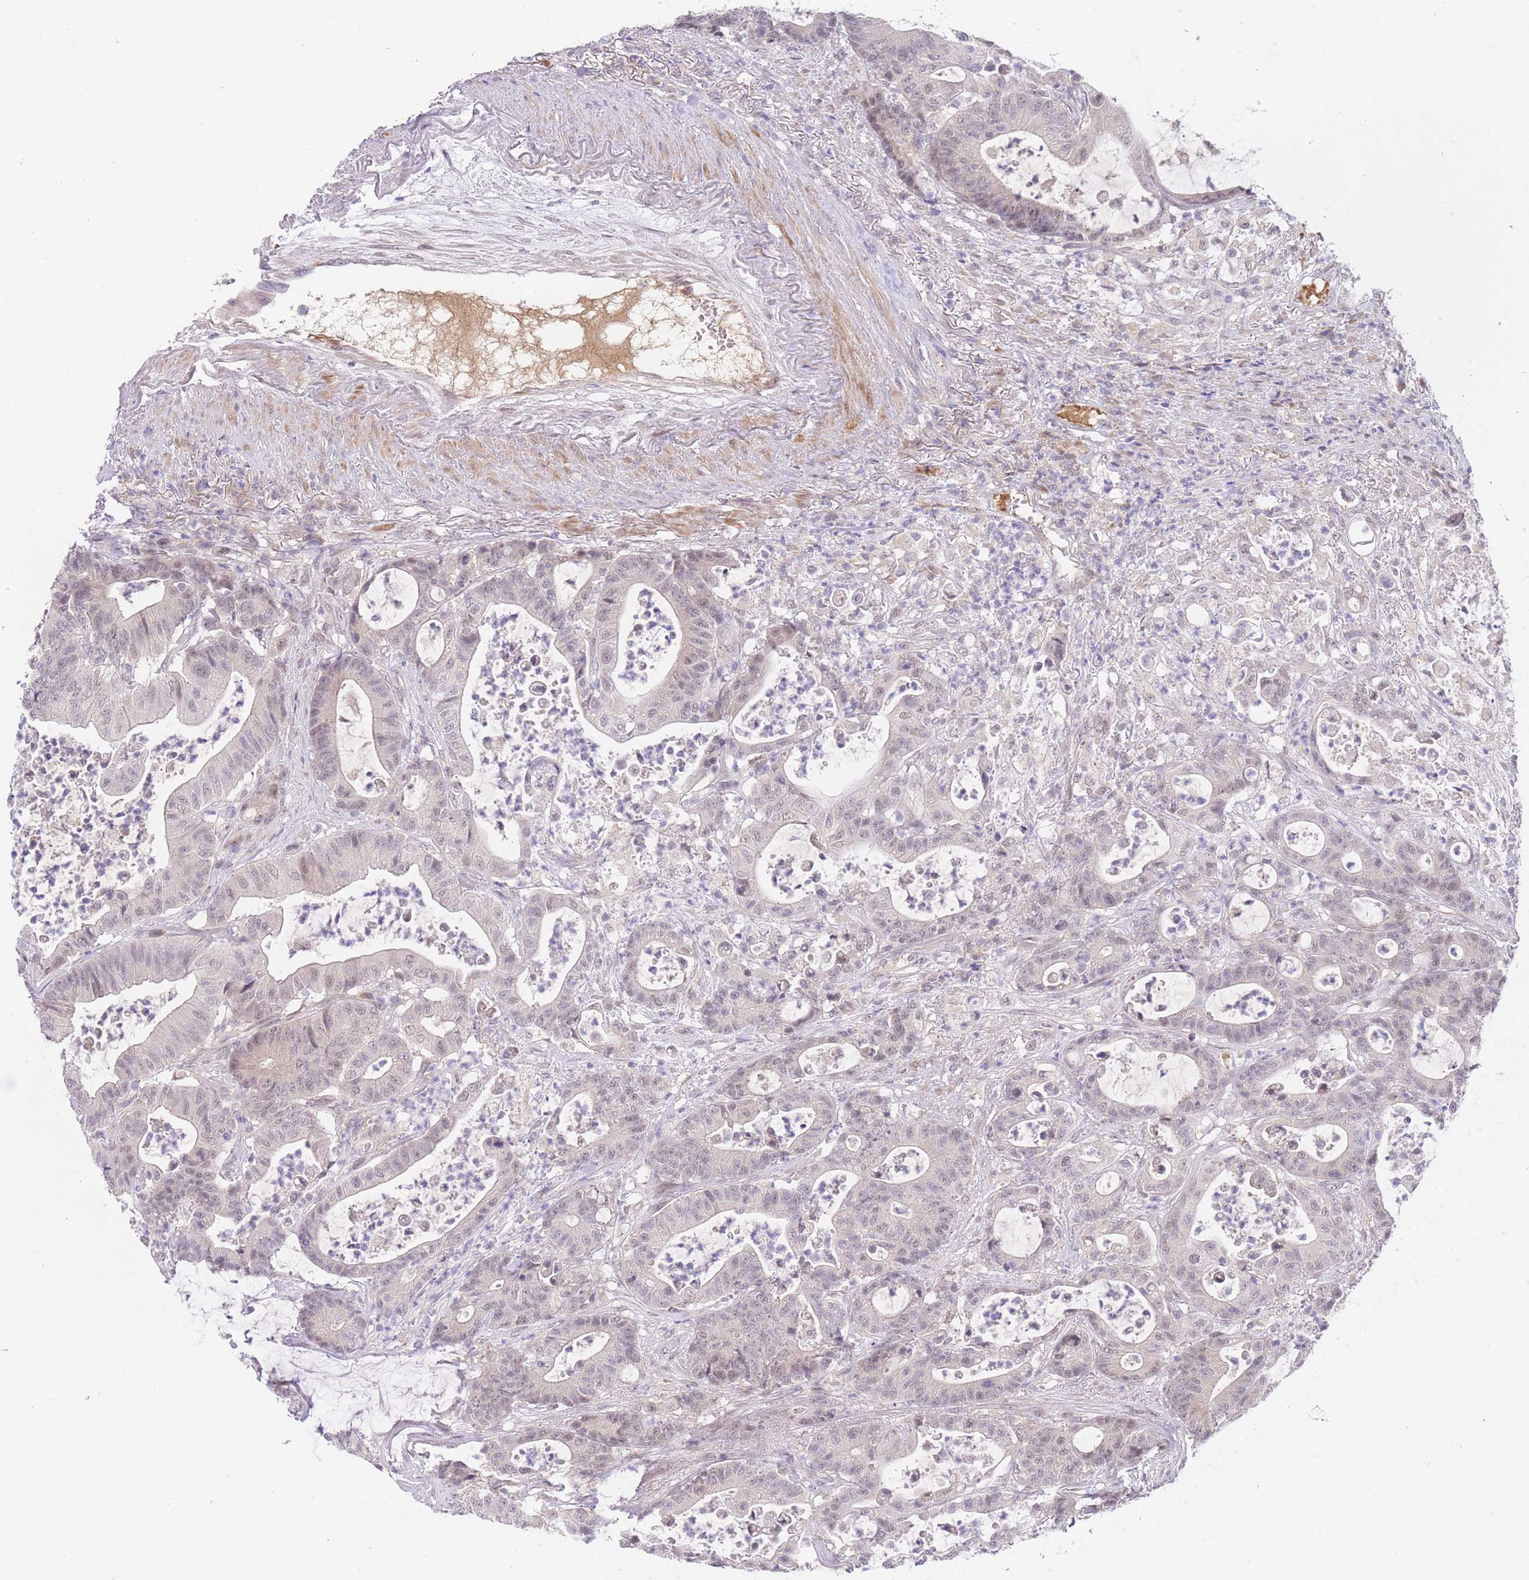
{"staining": {"intensity": "weak", "quantity": "25%-75%", "location": "nuclear"}, "tissue": "colorectal cancer", "cell_type": "Tumor cells", "image_type": "cancer", "snomed": [{"axis": "morphology", "description": "Adenocarcinoma, NOS"}, {"axis": "topography", "description": "Colon"}], "caption": "Immunohistochemical staining of human colorectal cancer demonstrates weak nuclear protein staining in approximately 25%-75% of tumor cells.", "gene": "SLC25A33", "patient": {"sex": "female", "age": 84}}